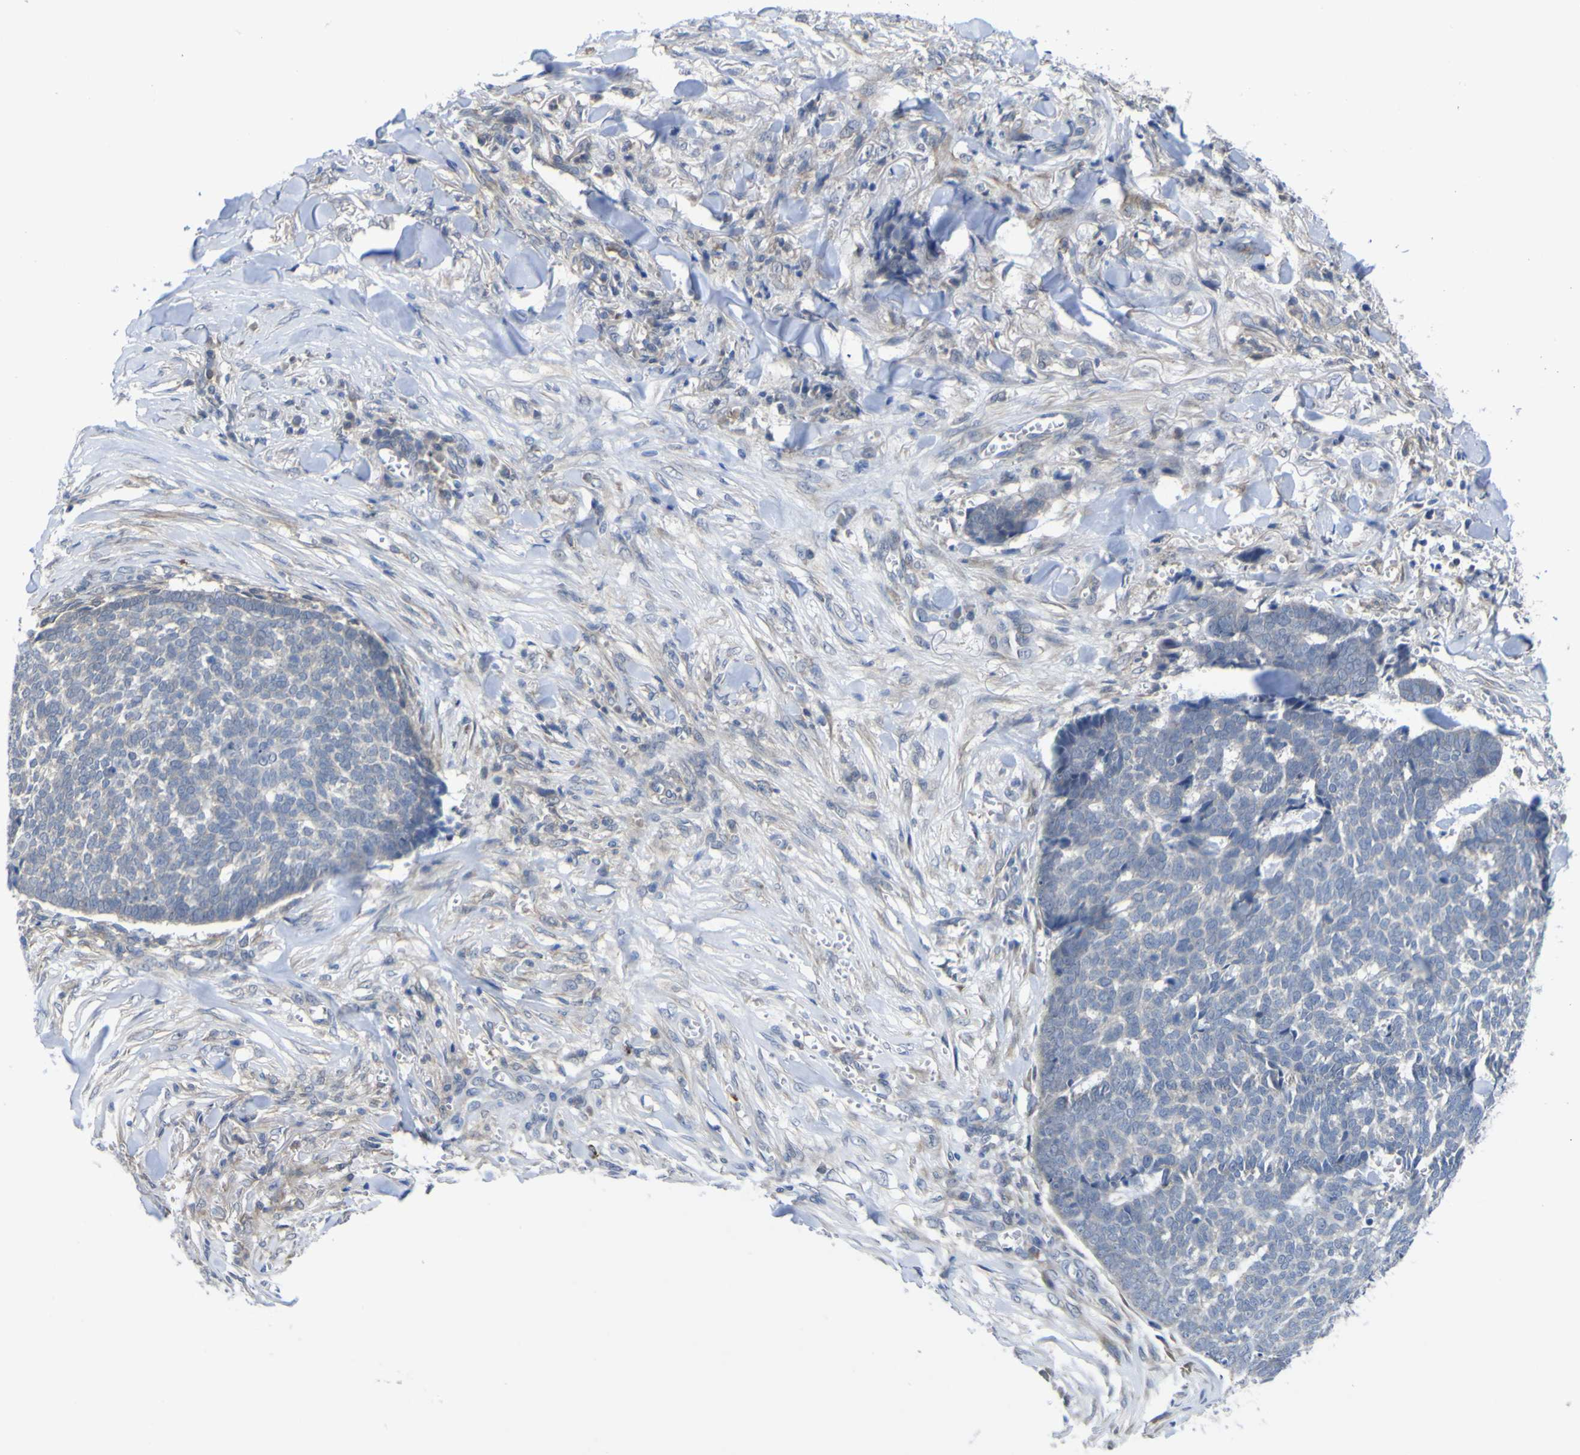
{"staining": {"intensity": "negative", "quantity": "none", "location": "none"}, "tissue": "skin cancer", "cell_type": "Tumor cells", "image_type": "cancer", "snomed": [{"axis": "morphology", "description": "Basal cell carcinoma"}, {"axis": "topography", "description": "Skin"}], "caption": "The histopathology image exhibits no staining of tumor cells in basal cell carcinoma (skin).", "gene": "TNFRSF11A", "patient": {"sex": "male", "age": 84}}